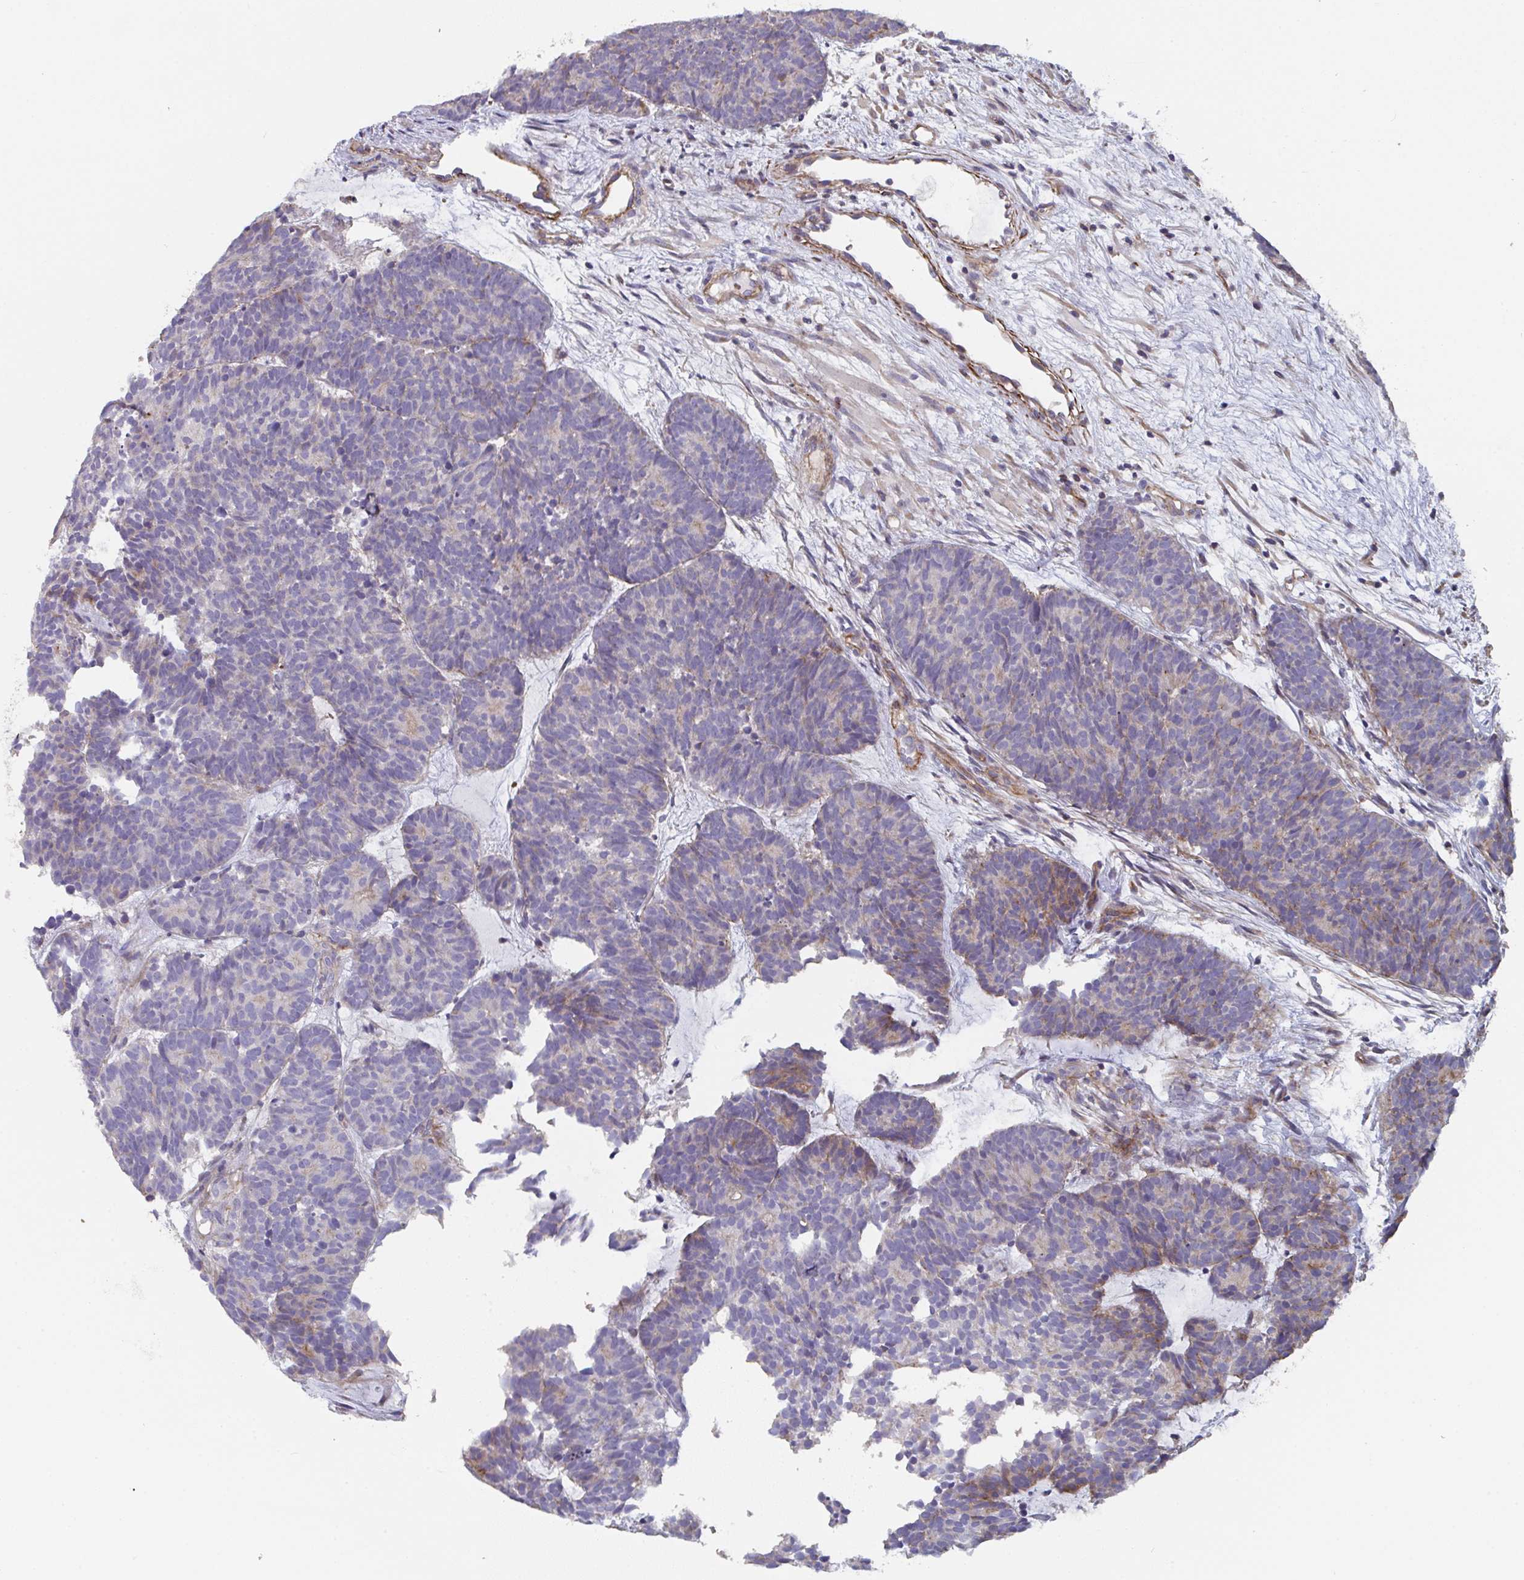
{"staining": {"intensity": "moderate", "quantity": "<25%", "location": "cytoplasmic/membranous"}, "tissue": "head and neck cancer", "cell_type": "Tumor cells", "image_type": "cancer", "snomed": [{"axis": "morphology", "description": "Adenocarcinoma, NOS"}, {"axis": "topography", "description": "Head-Neck"}], "caption": "An IHC micrograph of tumor tissue is shown. Protein staining in brown highlights moderate cytoplasmic/membranous positivity in adenocarcinoma (head and neck) within tumor cells. (brown staining indicates protein expression, while blue staining denotes nuclei).", "gene": "FZD2", "patient": {"sex": "female", "age": 81}}